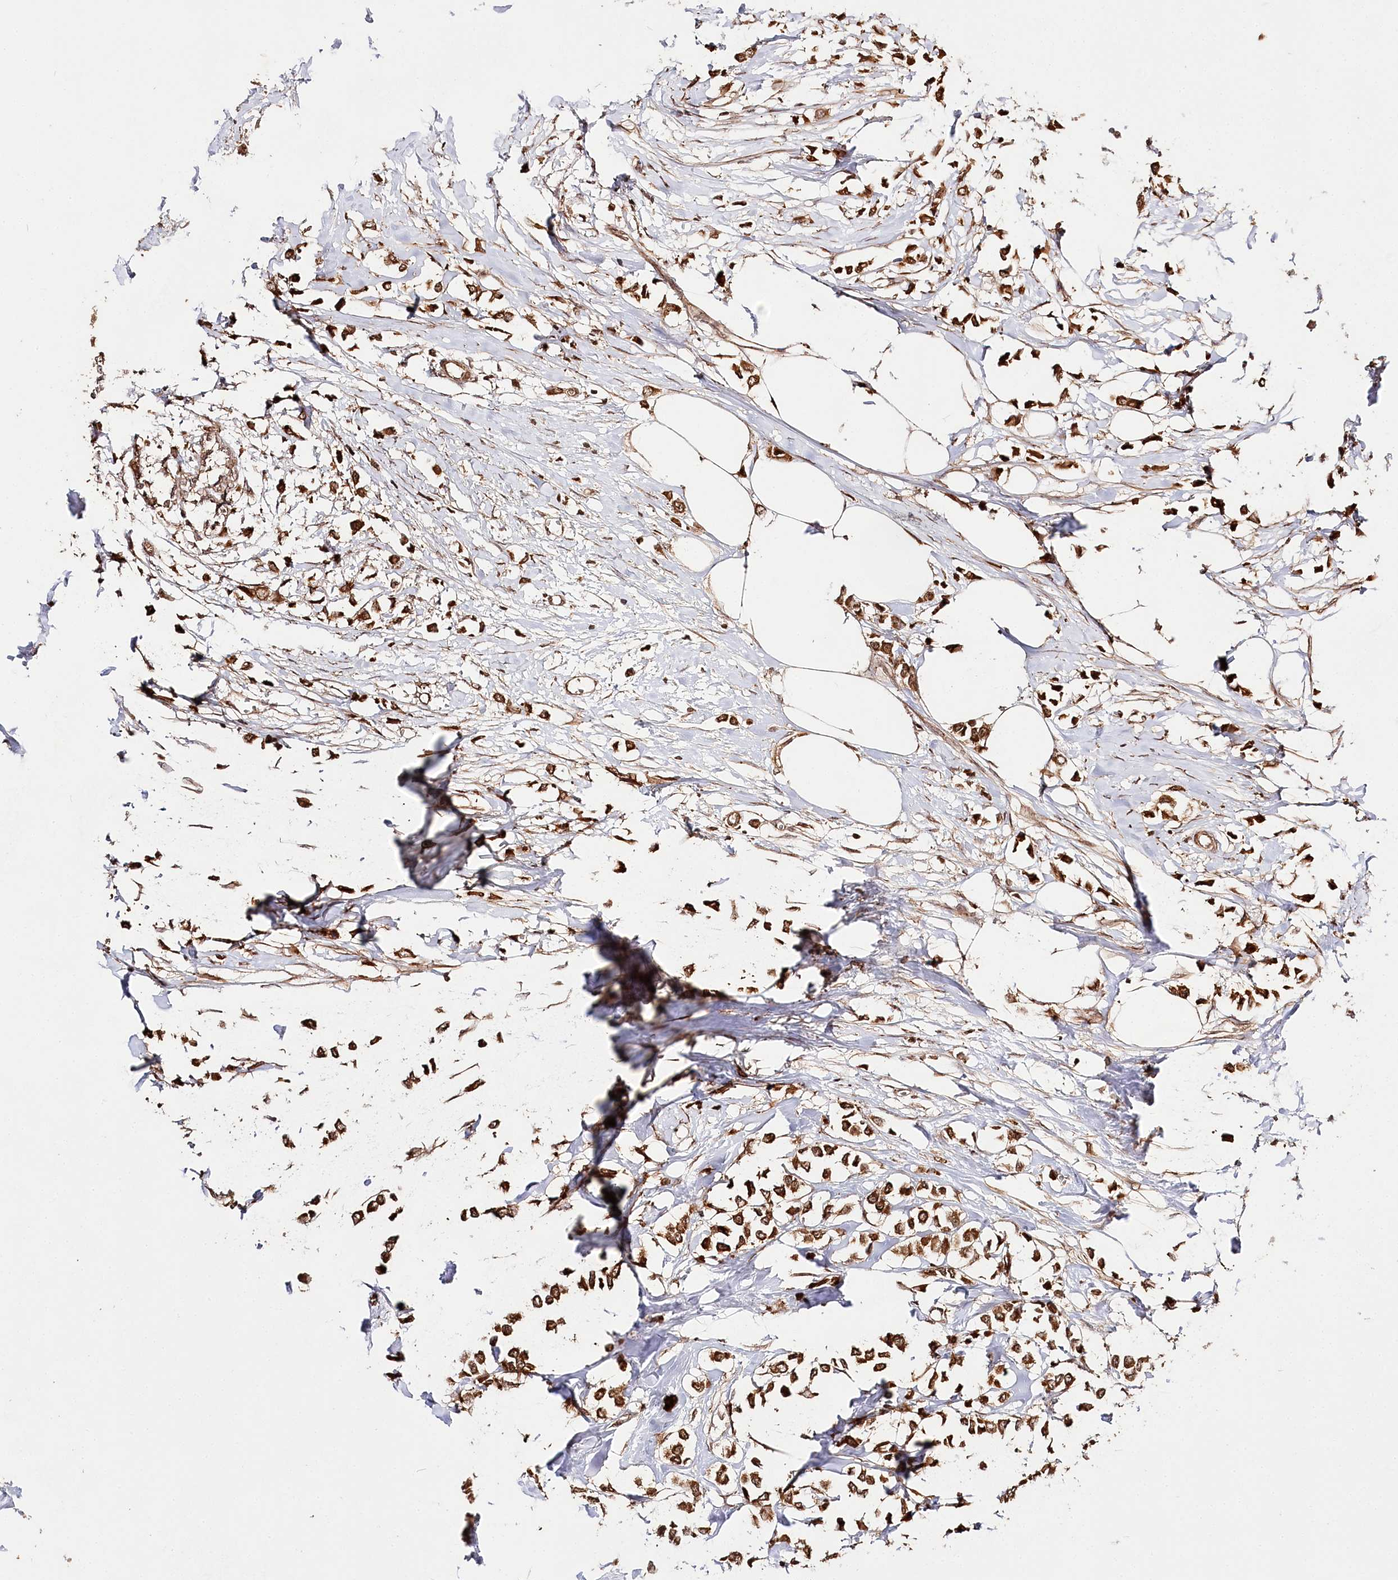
{"staining": {"intensity": "strong", "quantity": ">75%", "location": "cytoplasmic/membranous,nuclear"}, "tissue": "breast cancer", "cell_type": "Tumor cells", "image_type": "cancer", "snomed": [{"axis": "morphology", "description": "Lobular carcinoma"}, {"axis": "topography", "description": "Breast"}], "caption": "Breast cancer stained for a protein (brown) demonstrates strong cytoplasmic/membranous and nuclear positive staining in about >75% of tumor cells.", "gene": "ULK2", "patient": {"sex": "female", "age": 51}}